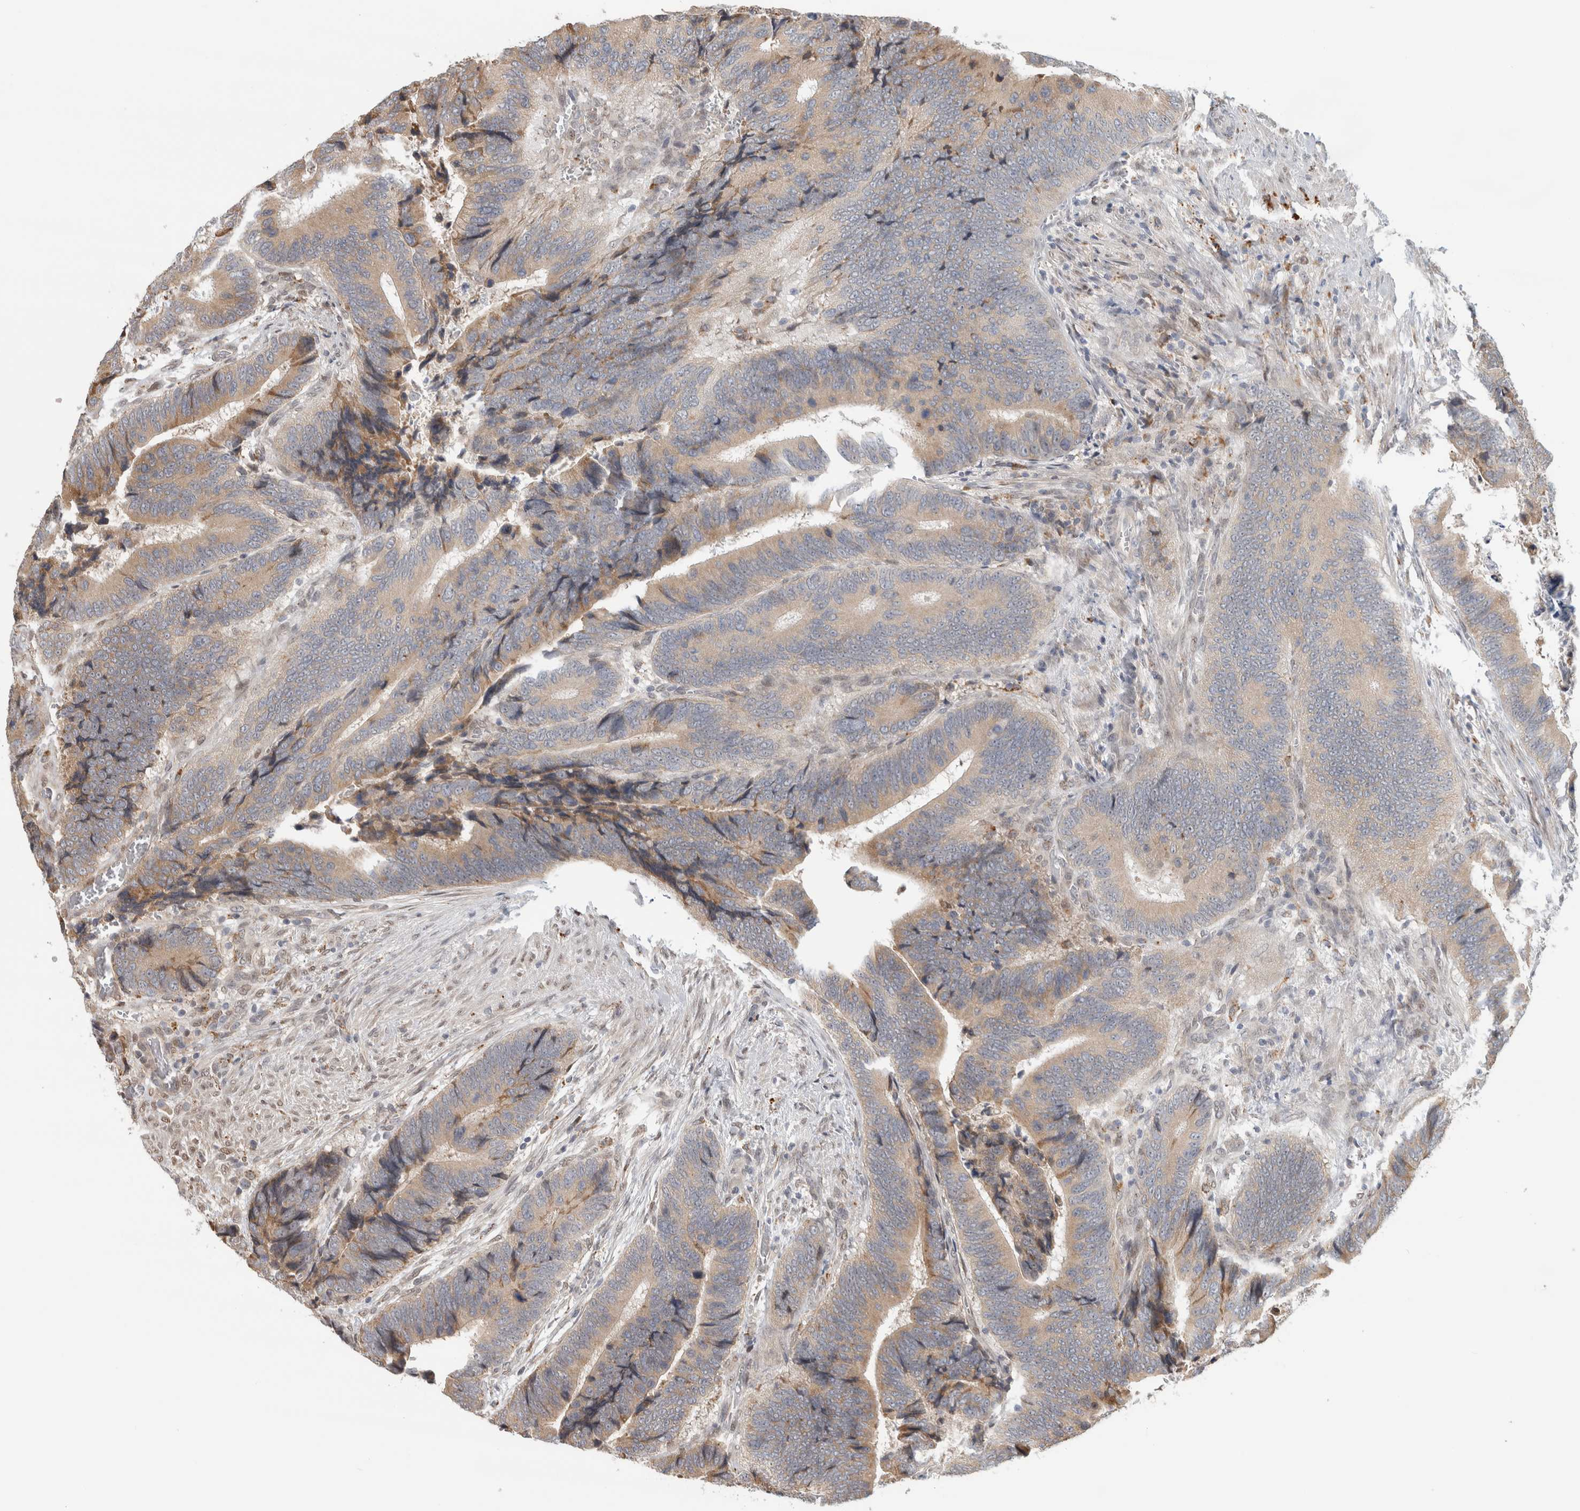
{"staining": {"intensity": "moderate", "quantity": ">75%", "location": "cytoplasmic/membranous"}, "tissue": "colorectal cancer", "cell_type": "Tumor cells", "image_type": "cancer", "snomed": [{"axis": "morphology", "description": "Inflammation, NOS"}, {"axis": "morphology", "description": "Adenocarcinoma, NOS"}, {"axis": "topography", "description": "Colon"}], "caption": "IHC of human adenocarcinoma (colorectal) demonstrates medium levels of moderate cytoplasmic/membranous positivity in about >75% of tumor cells.", "gene": "NAB2", "patient": {"sex": "male", "age": 72}}